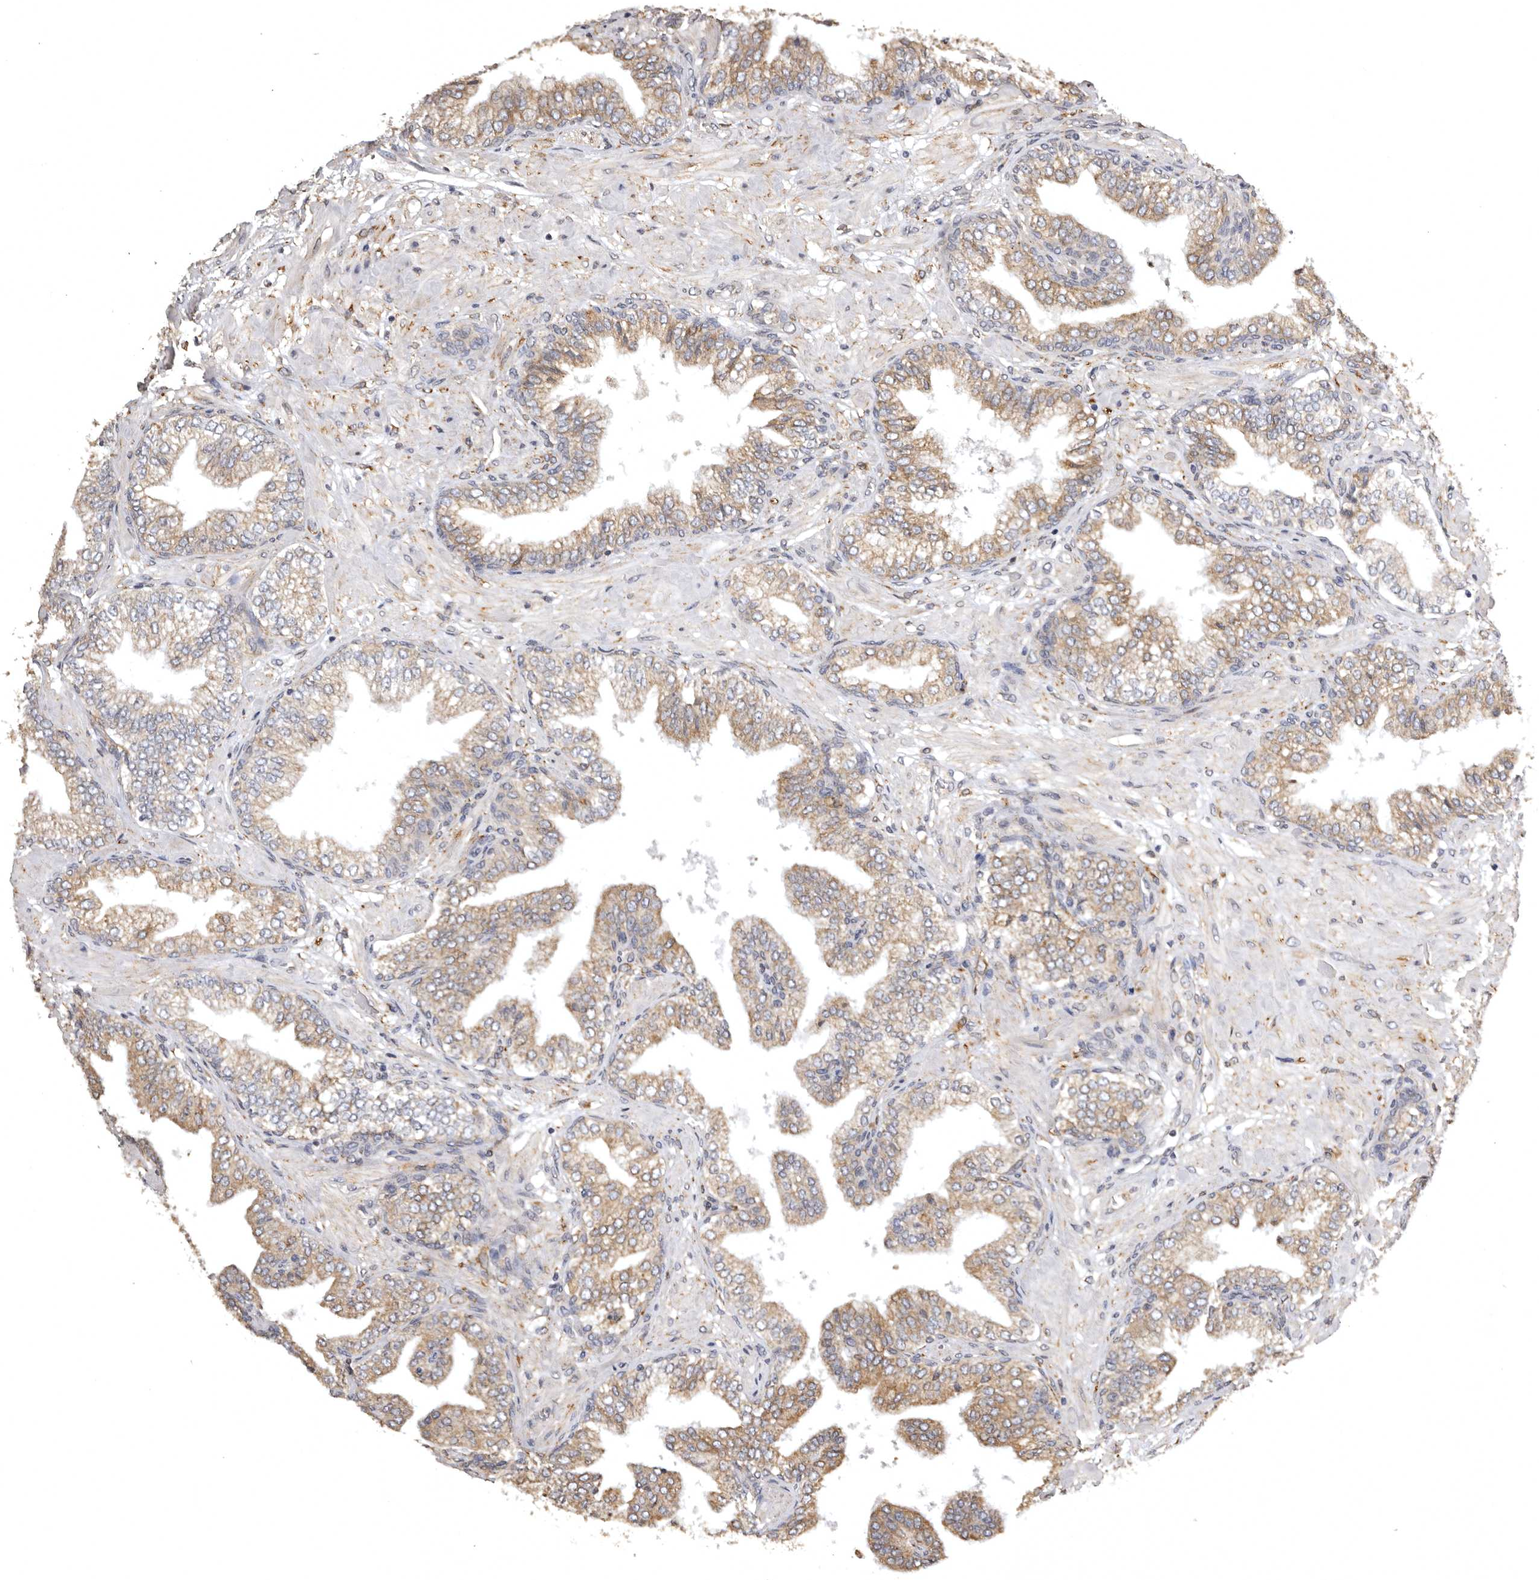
{"staining": {"intensity": "moderate", "quantity": "25%-75%", "location": "cytoplasmic/membranous"}, "tissue": "prostate cancer", "cell_type": "Tumor cells", "image_type": "cancer", "snomed": [{"axis": "morphology", "description": "Adenocarcinoma, High grade"}, {"axis": "topography", "description": "Prostate"}], "caption": "Tumor cells show medium levels of moderate cytoplasmic/membranous expression in about 25%-75% of cells in prostate high-grade adenocarcinoma.", "gene": "INKA2", "patient": {"sex": "male", "age": 59}}